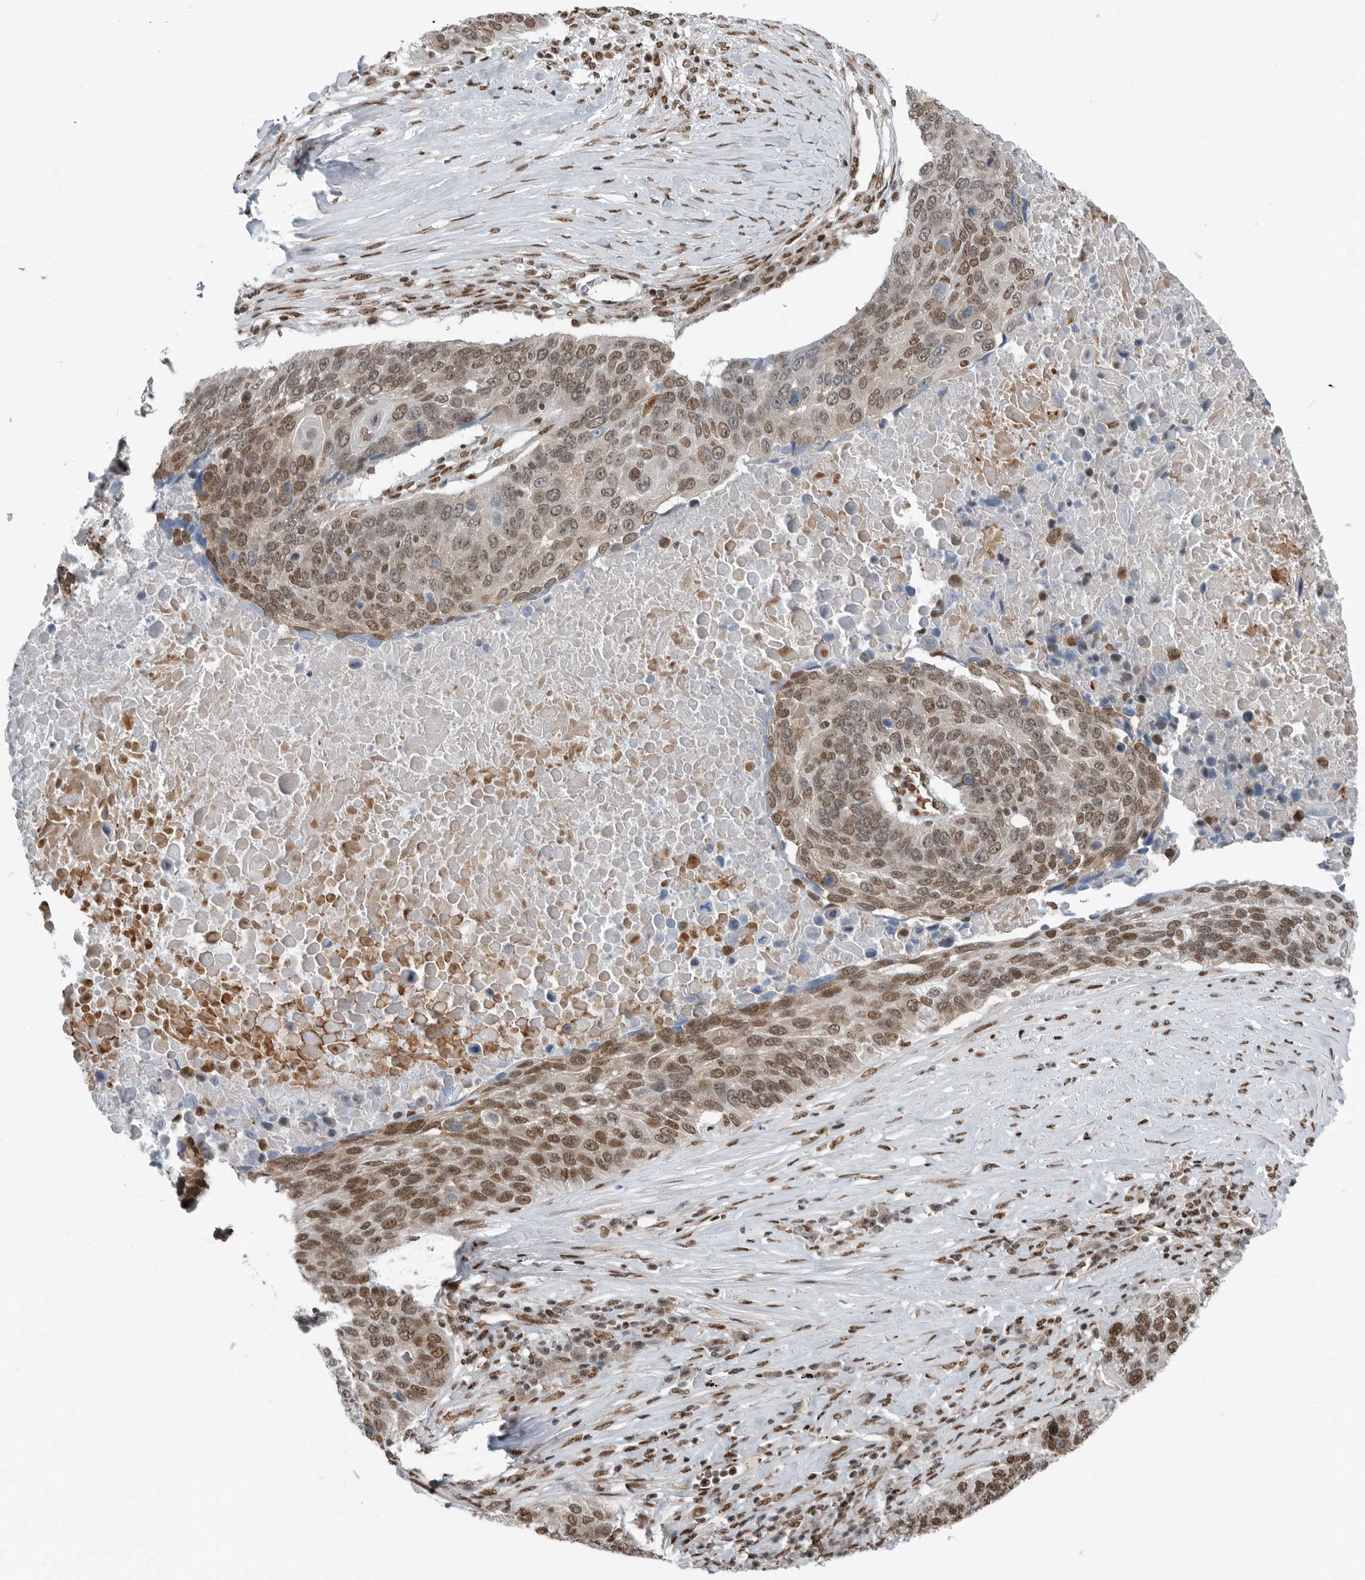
{"staining": {"intensity": "moderate", "quantity": ">75%", "location": "nuclear"}, "tissue": "lung cancer", "cell_type": "Tumor cells", "image_type": "cancer", "snomed": [{"axis": "morphology", "description": "Squamous cell carcinoma, NOS"}, {"axis": "topography", "description": "Lung"}], "caption": "IHC of lung cancer (squamous cell carcinoma) reveals medium levels of moderate nuclear staining in approximately >75% of tumor cells.", "gene": "BLZF1", "patient": {"sex": "male", "age": 66}}